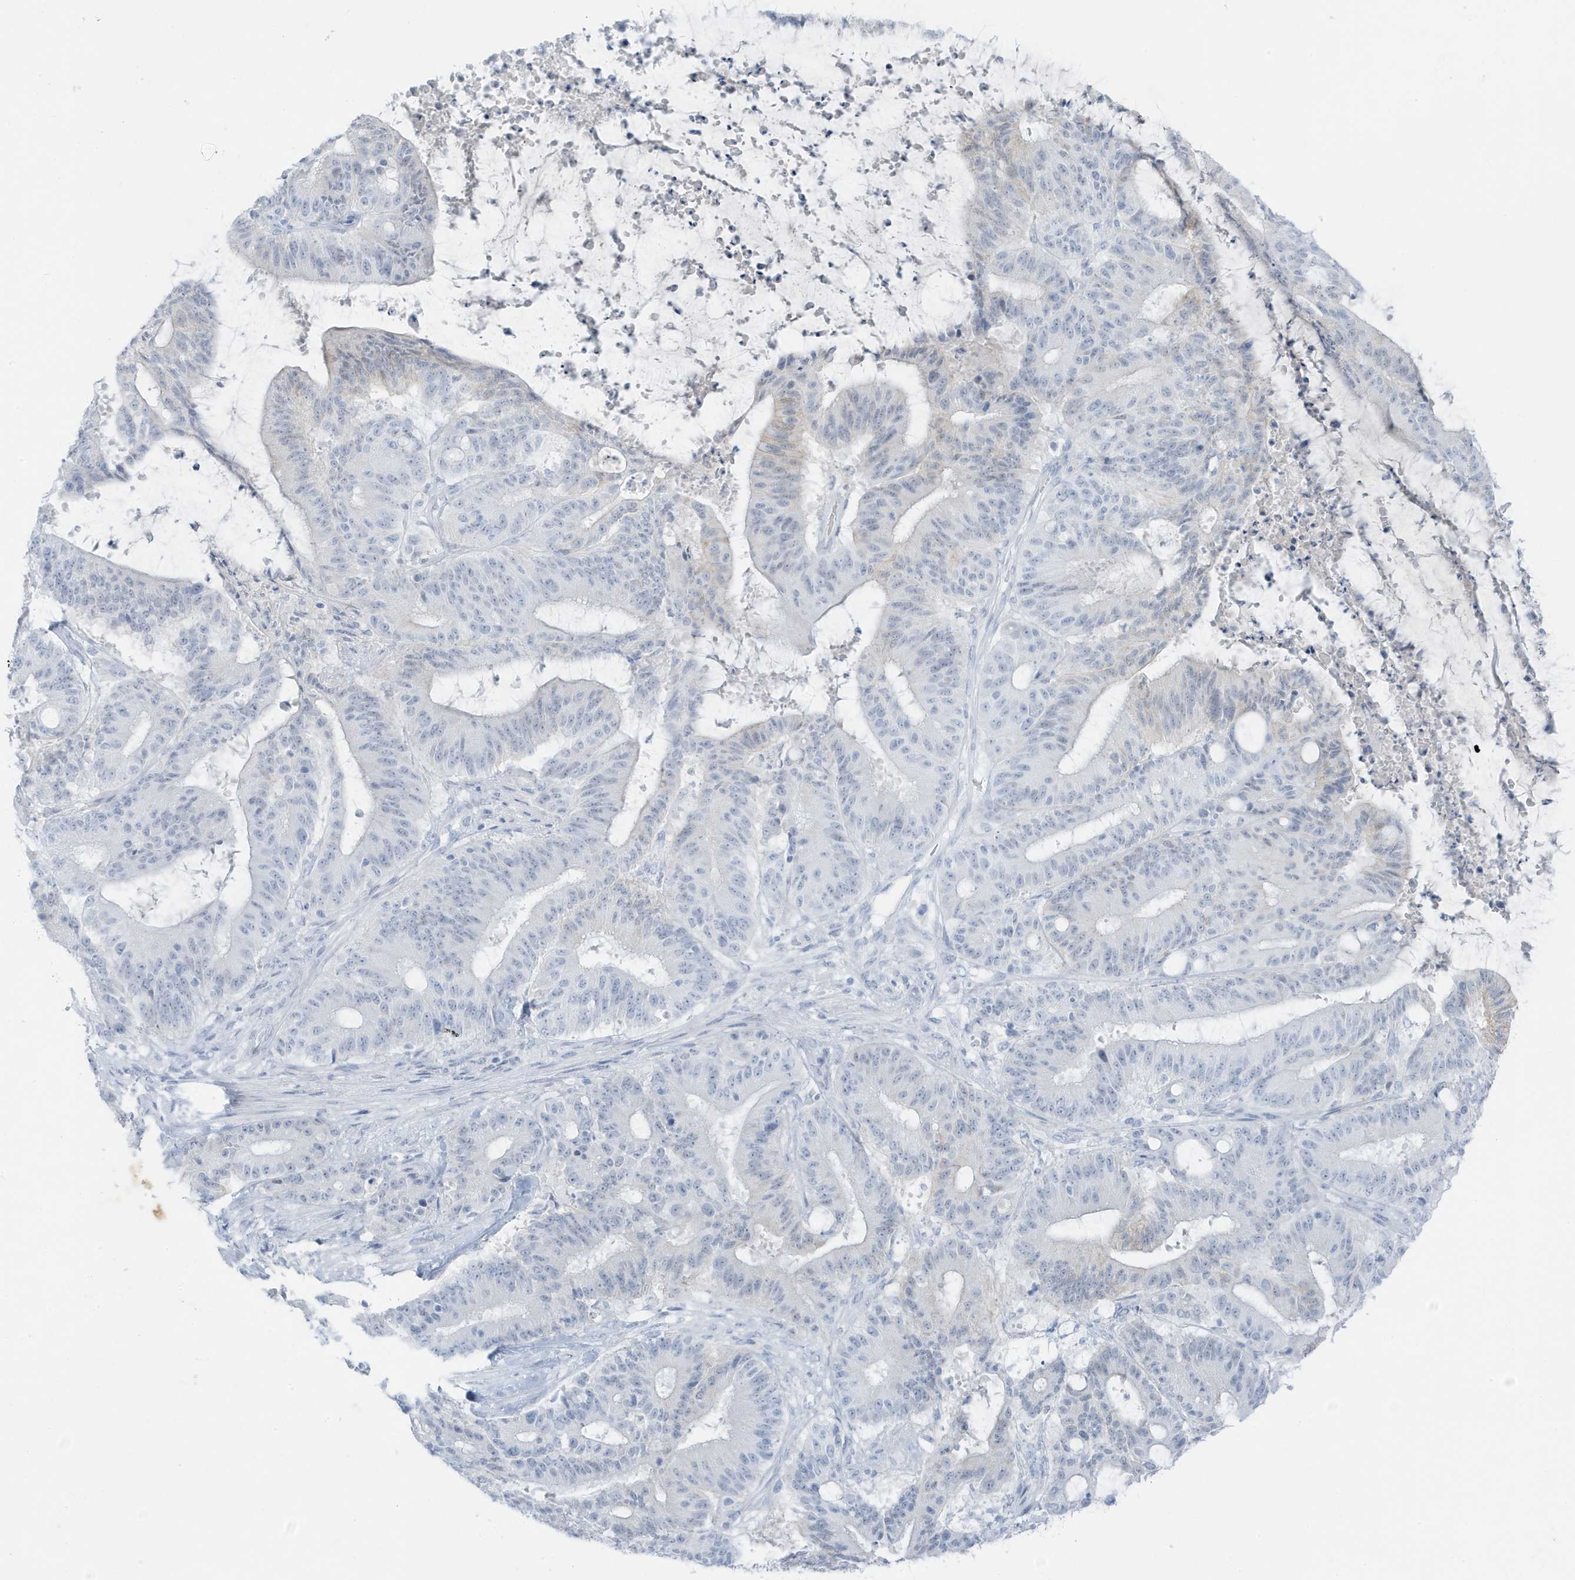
{"staining": {"intensity": "negative", "quantity": "none", "location": "none"}, "tissue": "liver cancer", "cell_type": "Tumor cells", "image_type": "cancer", "snomed": [{"axis": "morphology", "description": "Normal tissue, NOS"}, {"axis": "morphology", "description": "Cholangiocarcinoma"}, {"axis": "topography", "description": "Liver"}, {"axis": "topography", "description": "Peripheral nerve tissue"}], "caption": "IHC histopathology image of human liver cancer stained for a protein (brown), which demonstrates no positivity in tumor cells.", "gene": "ZFP64", "patient": {"sex": "female", "age": 73}}